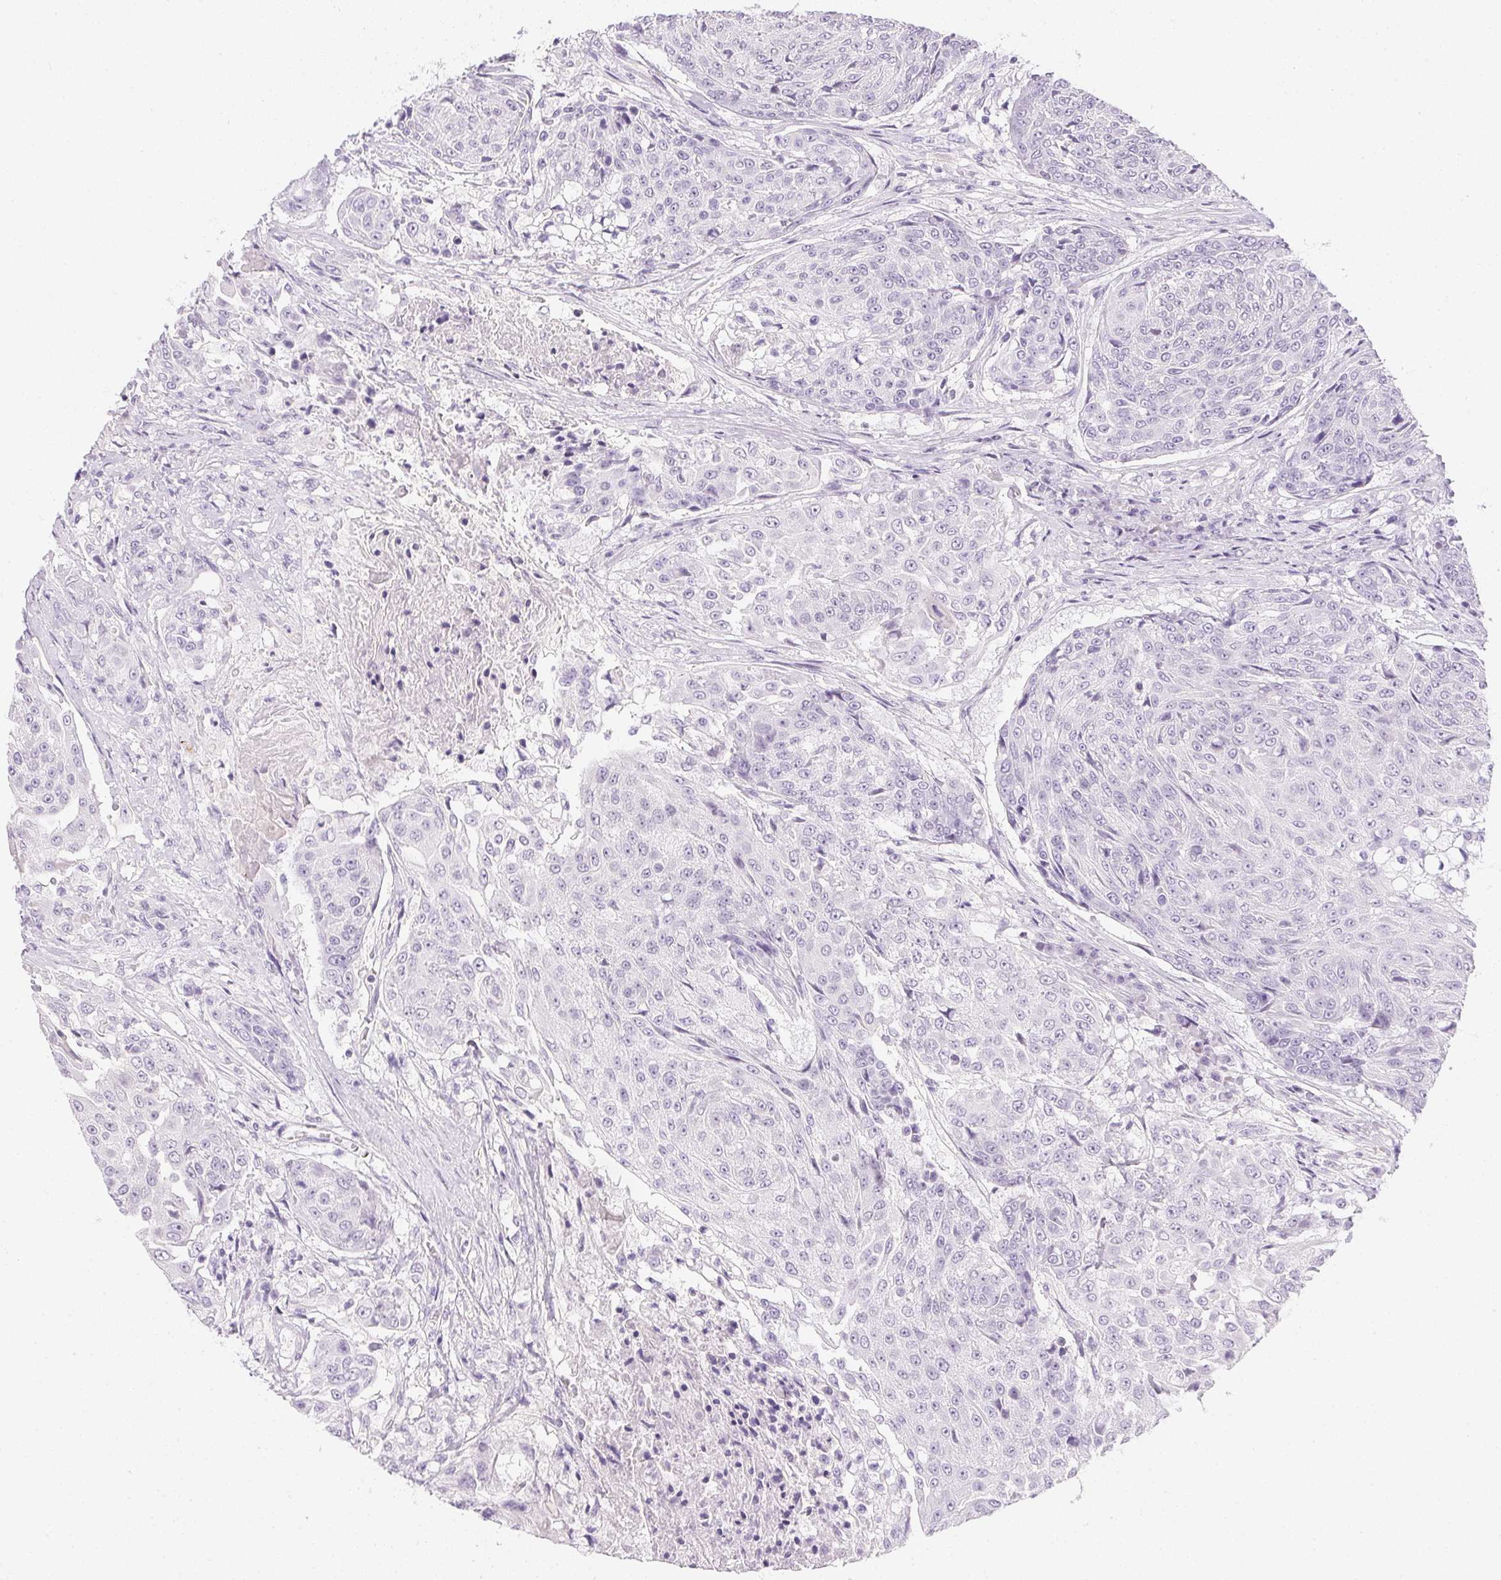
{"staining": {"intensity": "negative", "quantity": "none", "location": "none"}, "tissue": "urothelial cancer", "cell_type": "Tumor cells", "image_type": "cancer", "snomed": [{"axis": "morphology", "description": "Urothelial carcinoma, High grade"}, {"axis": "topography", "description": "Urinary bladder"}], "caption": "A high-resolution photomicrograph shows immunohistochemistry staining of high-grade urothelial carcinoma, which reveals no significant expression in tumor cells. (IHC, brightfield microscopy, high magnification).", "gene": "PPY", "patient": {"sex": "female", "age": 63}}